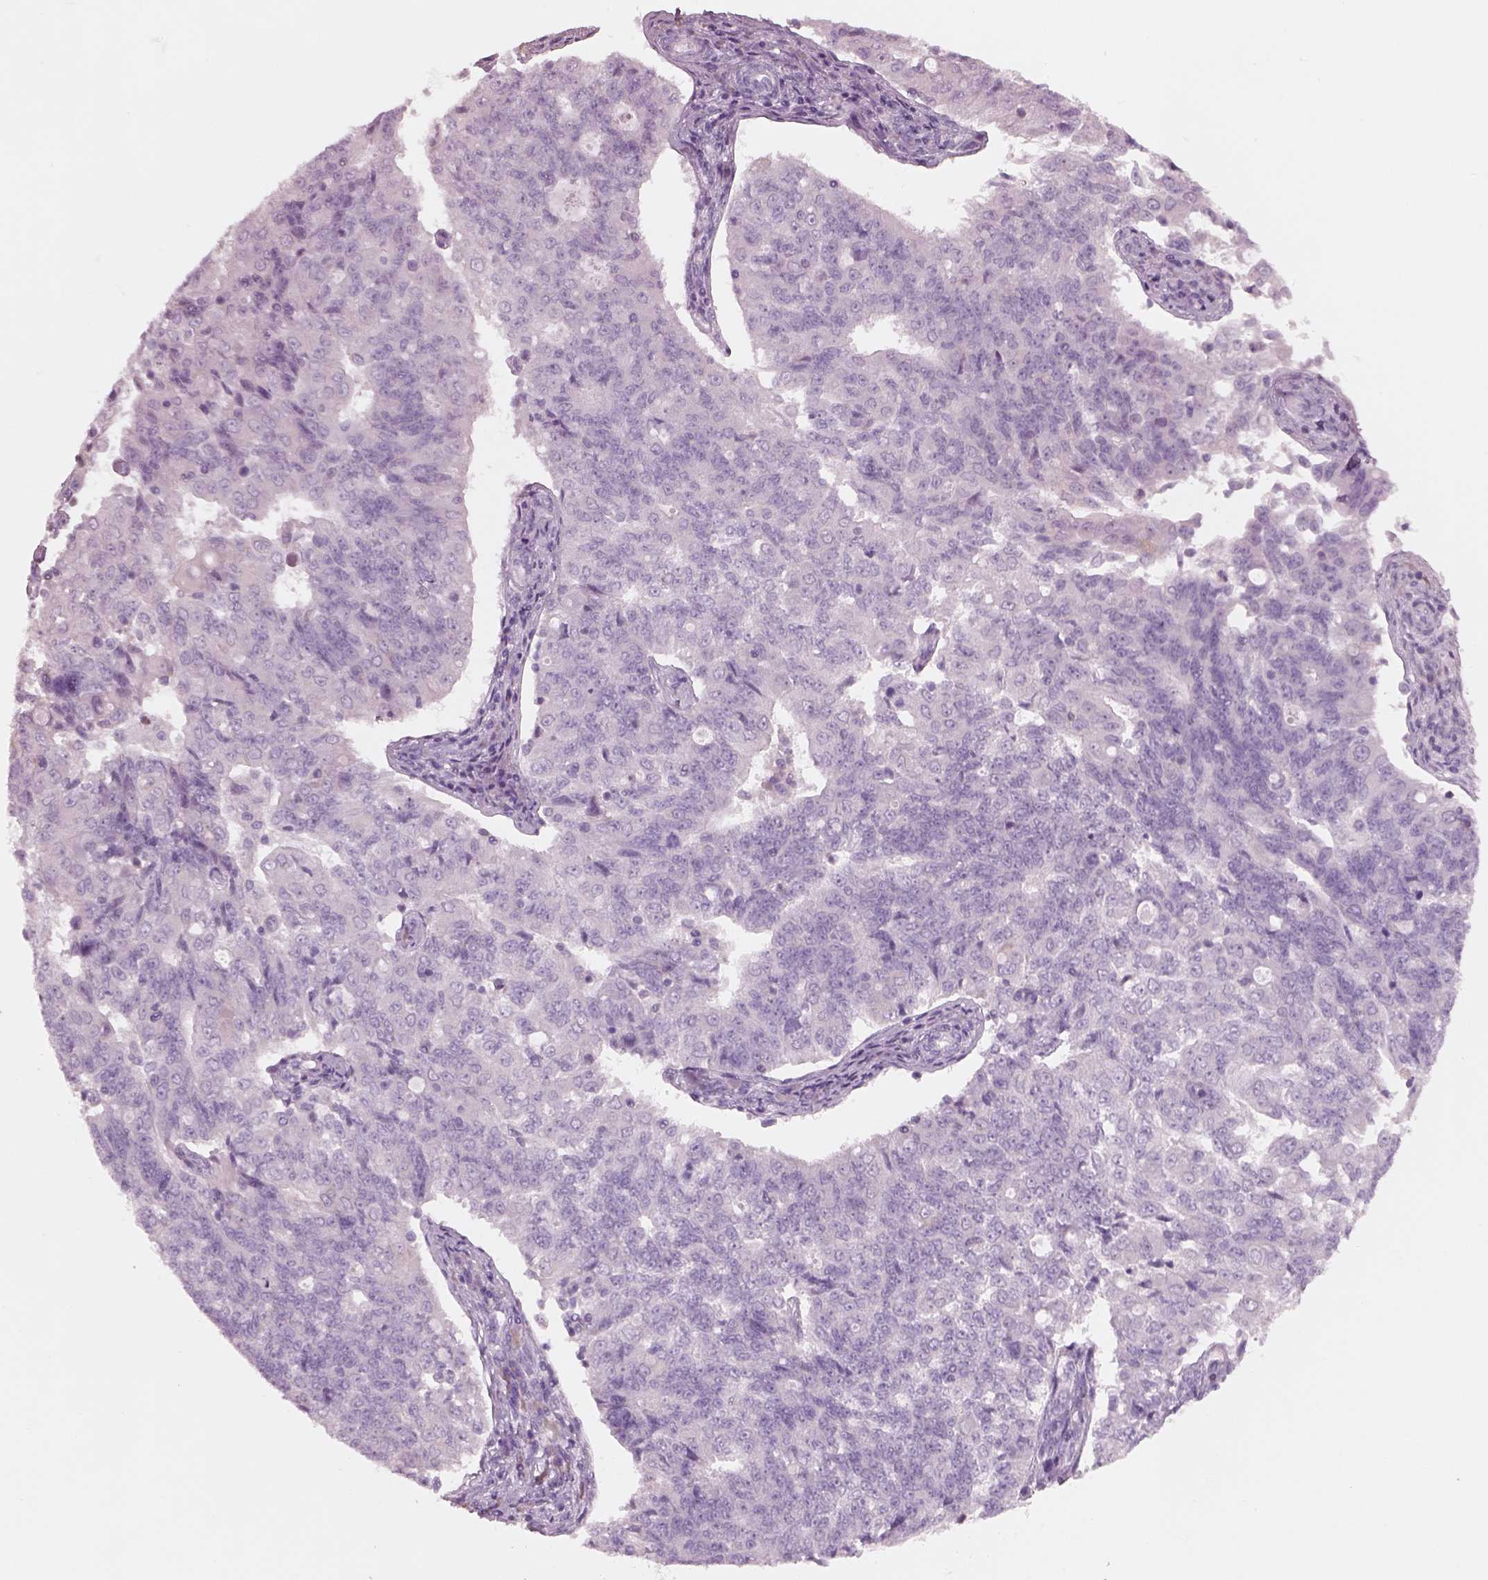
{"staining": {"intensity": "negative", "quantity": "none", "location": "none"}, "tissue": "endometrial cancer", "cell_type": "Tumor cells", "image_type": "cancer", "snomed": [{"axis": "morphology", "description": "Adenocarcinoma, NOS"}, {"axis": "topography", "description": "Endometrium"}], "caption": "A histopathology image of human adenocarcinoma (endometrial) is negative for staining in tumor cells.", "gene": "SLC27A2", "patient": {"sex": "female", "age": 43}}